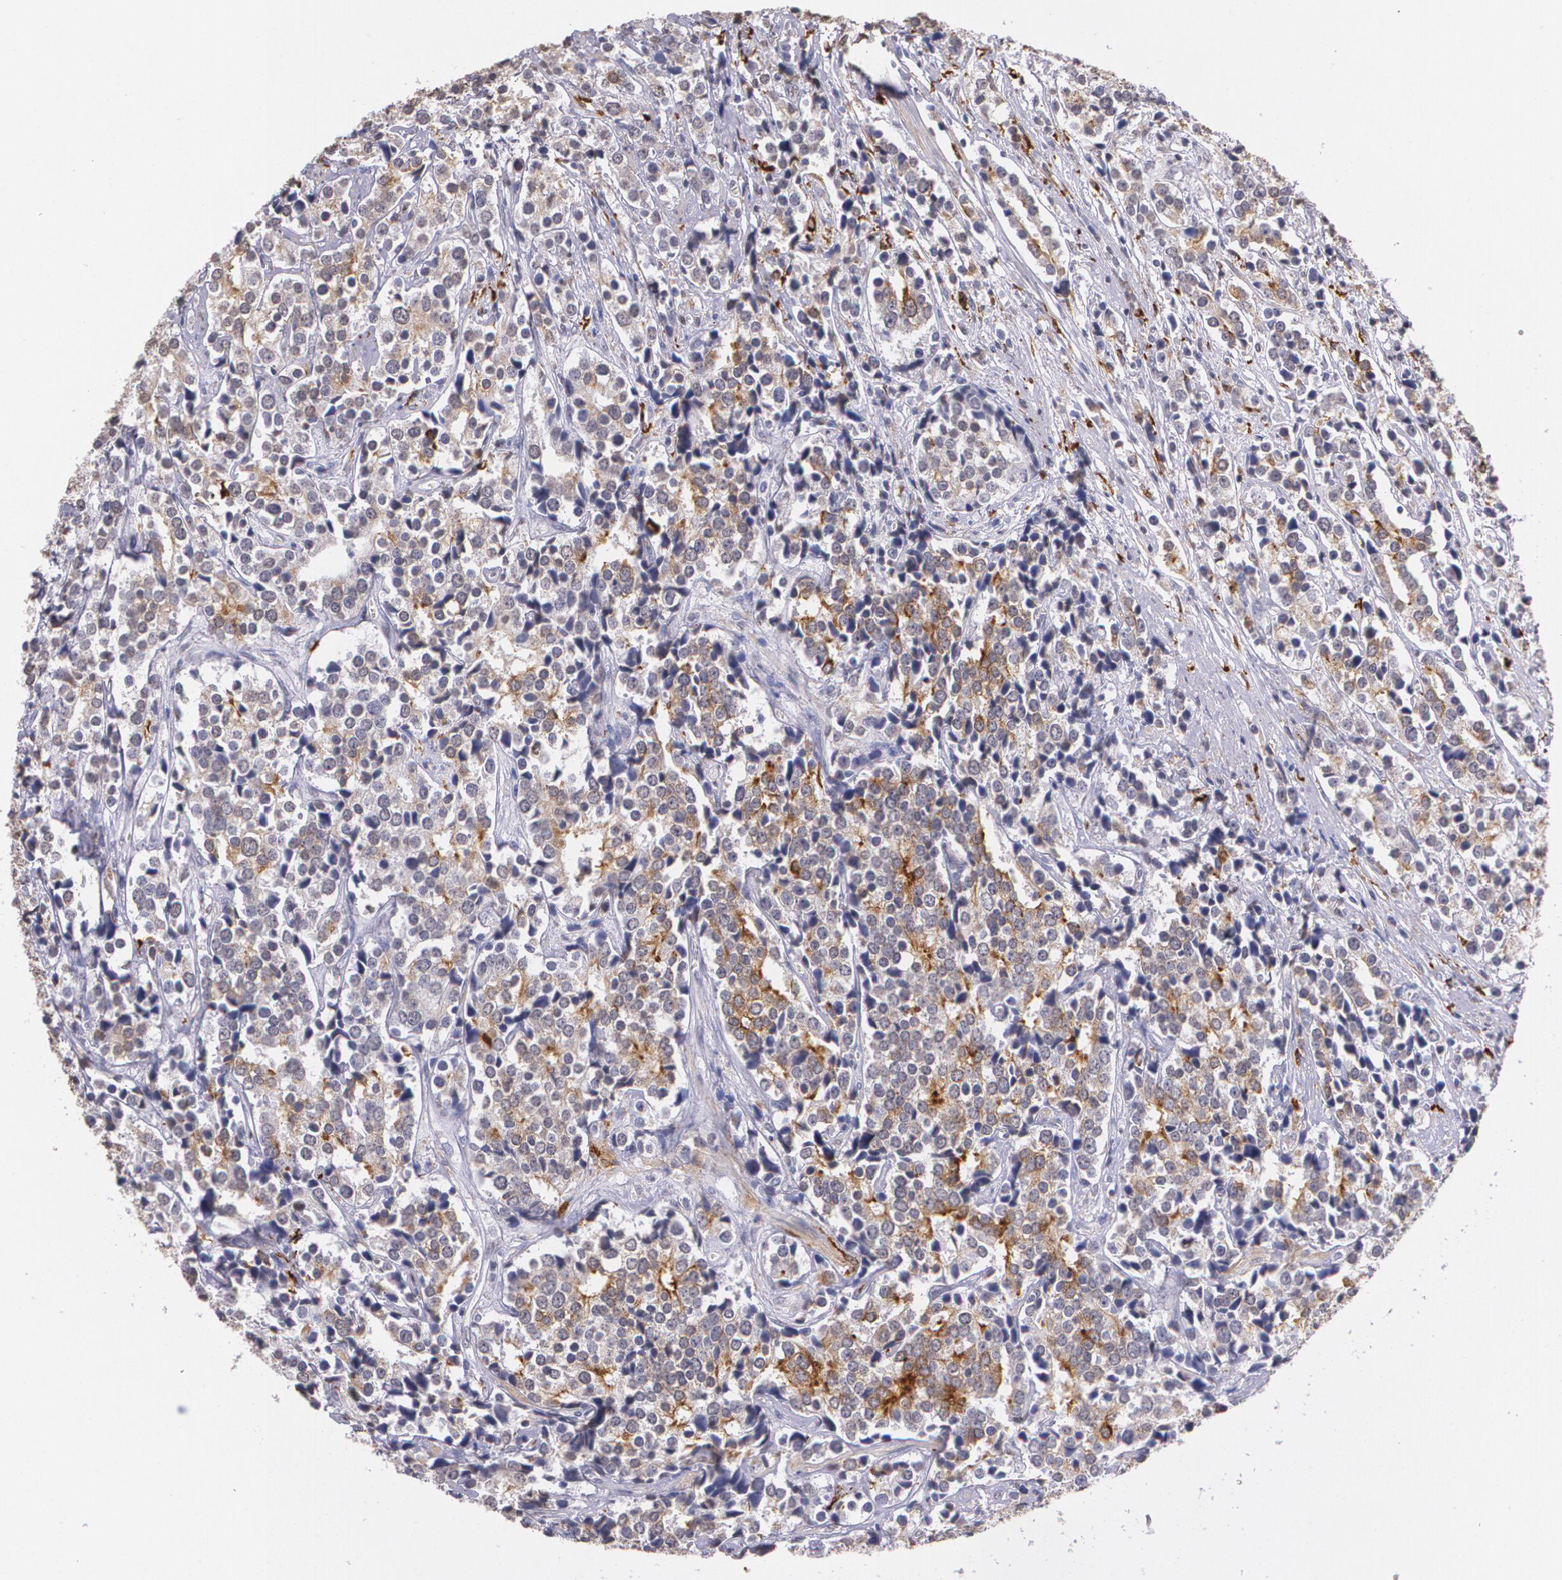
{"staining": {"intensity": "moderate", "quantity": "25%-75%", "location": "cytoplasmic/membranous"}, "tissue": "prostate cancer", "cell_type": "Tumor cells", "image_type": "cancer", "snomed": [{"axis": "morphology", "description": "Adenocarcinoma, High grade"}, {"axis": "topography", "description": "Prostate"}], "caption": "DAB (3,3'-diaminobenzidine) immunohistochemical staining of human adenocarcinoma (high-grade) (prostate) shows moderate cytoplasmic/membranous protein positivity in about 25%-75% of tumor cells. The staining was performed using DAB to visualize the protein expression in brown, while the nuclei were stained in blue with hematoxylin (Magnification: 20x).", "gene": "RTN1", "patient": {"sex": "male", "age": 71}}